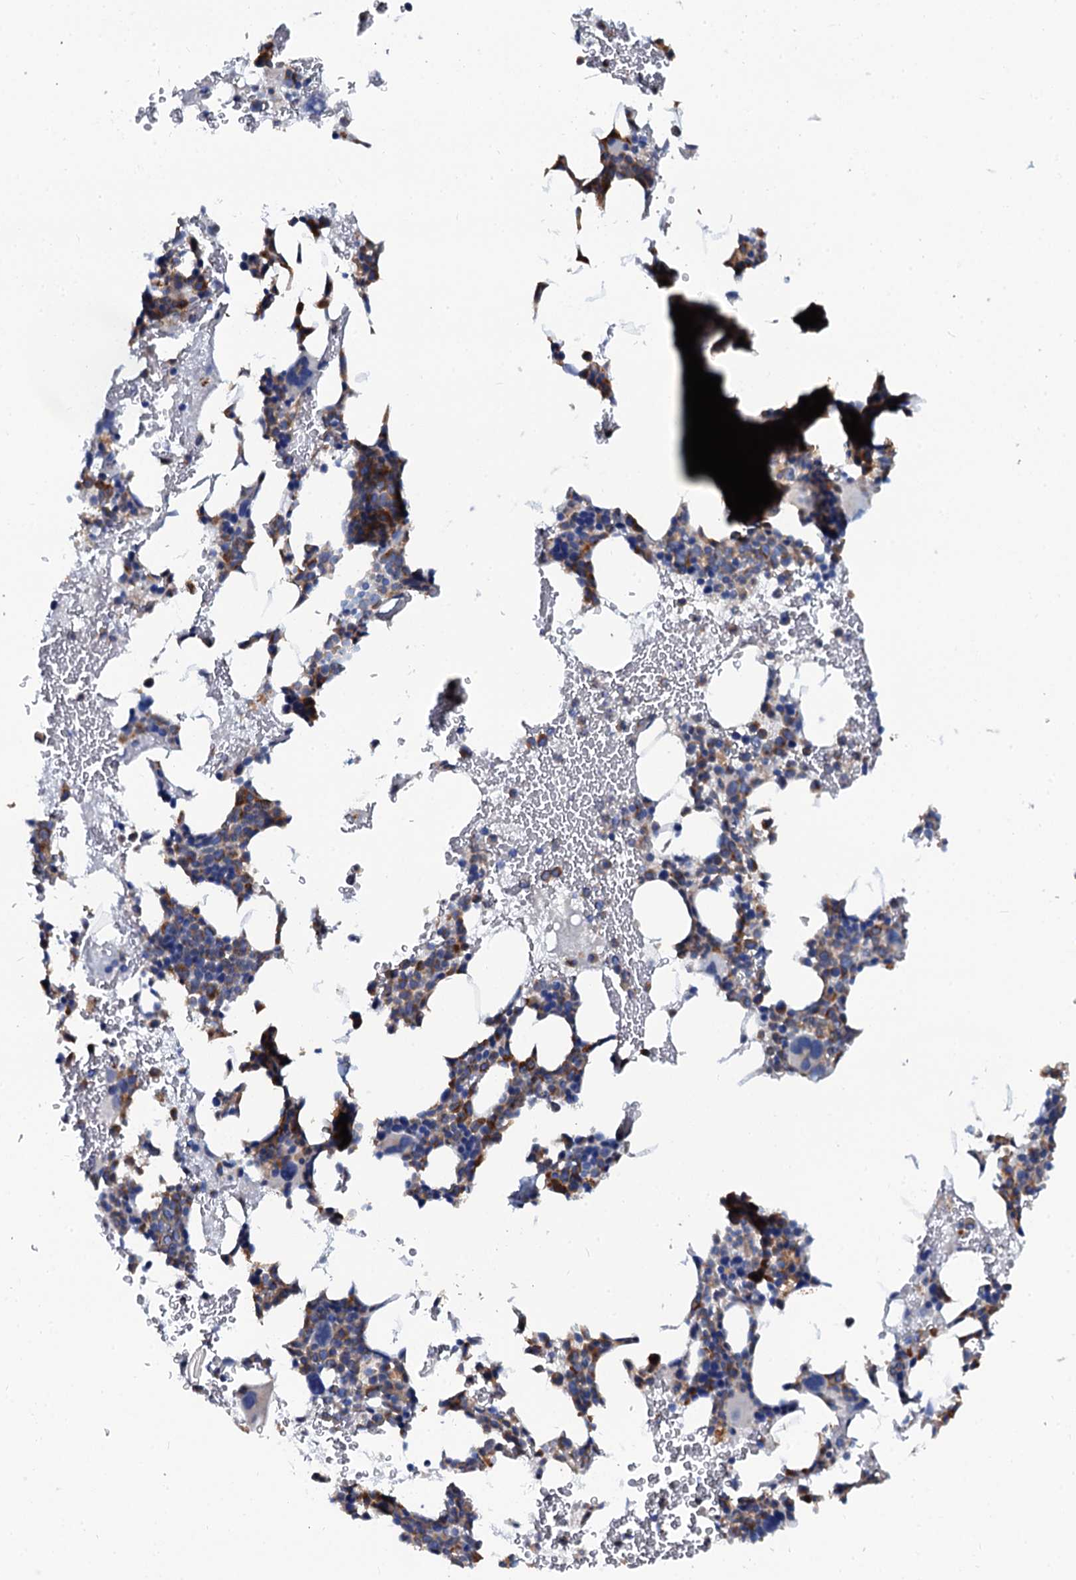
{"staining": {"intensity": "moderate", "quantity": "<25%", "location": "cytoplasmic/membranous"}, "tissue": "bone marrow", "cell_type": "Hematopoietic cells", "image_type": "normal", "snomed": [{"axis": "morphology", "description": "Normal tissue, NOS"}, {"axis": "topography", "description": "Bone marrow"}], "caption": "Bone marrow stained for a protein reveals moderate cytoplasmic/membranous positivity in hematopoietic cells. The staining was performed using DAB, with brown indicating positive protein expression. Nuclei are stained blue with hematoxylin.", "gene": "OTOL1", "patient": {"sex": "female", "age": 37}}